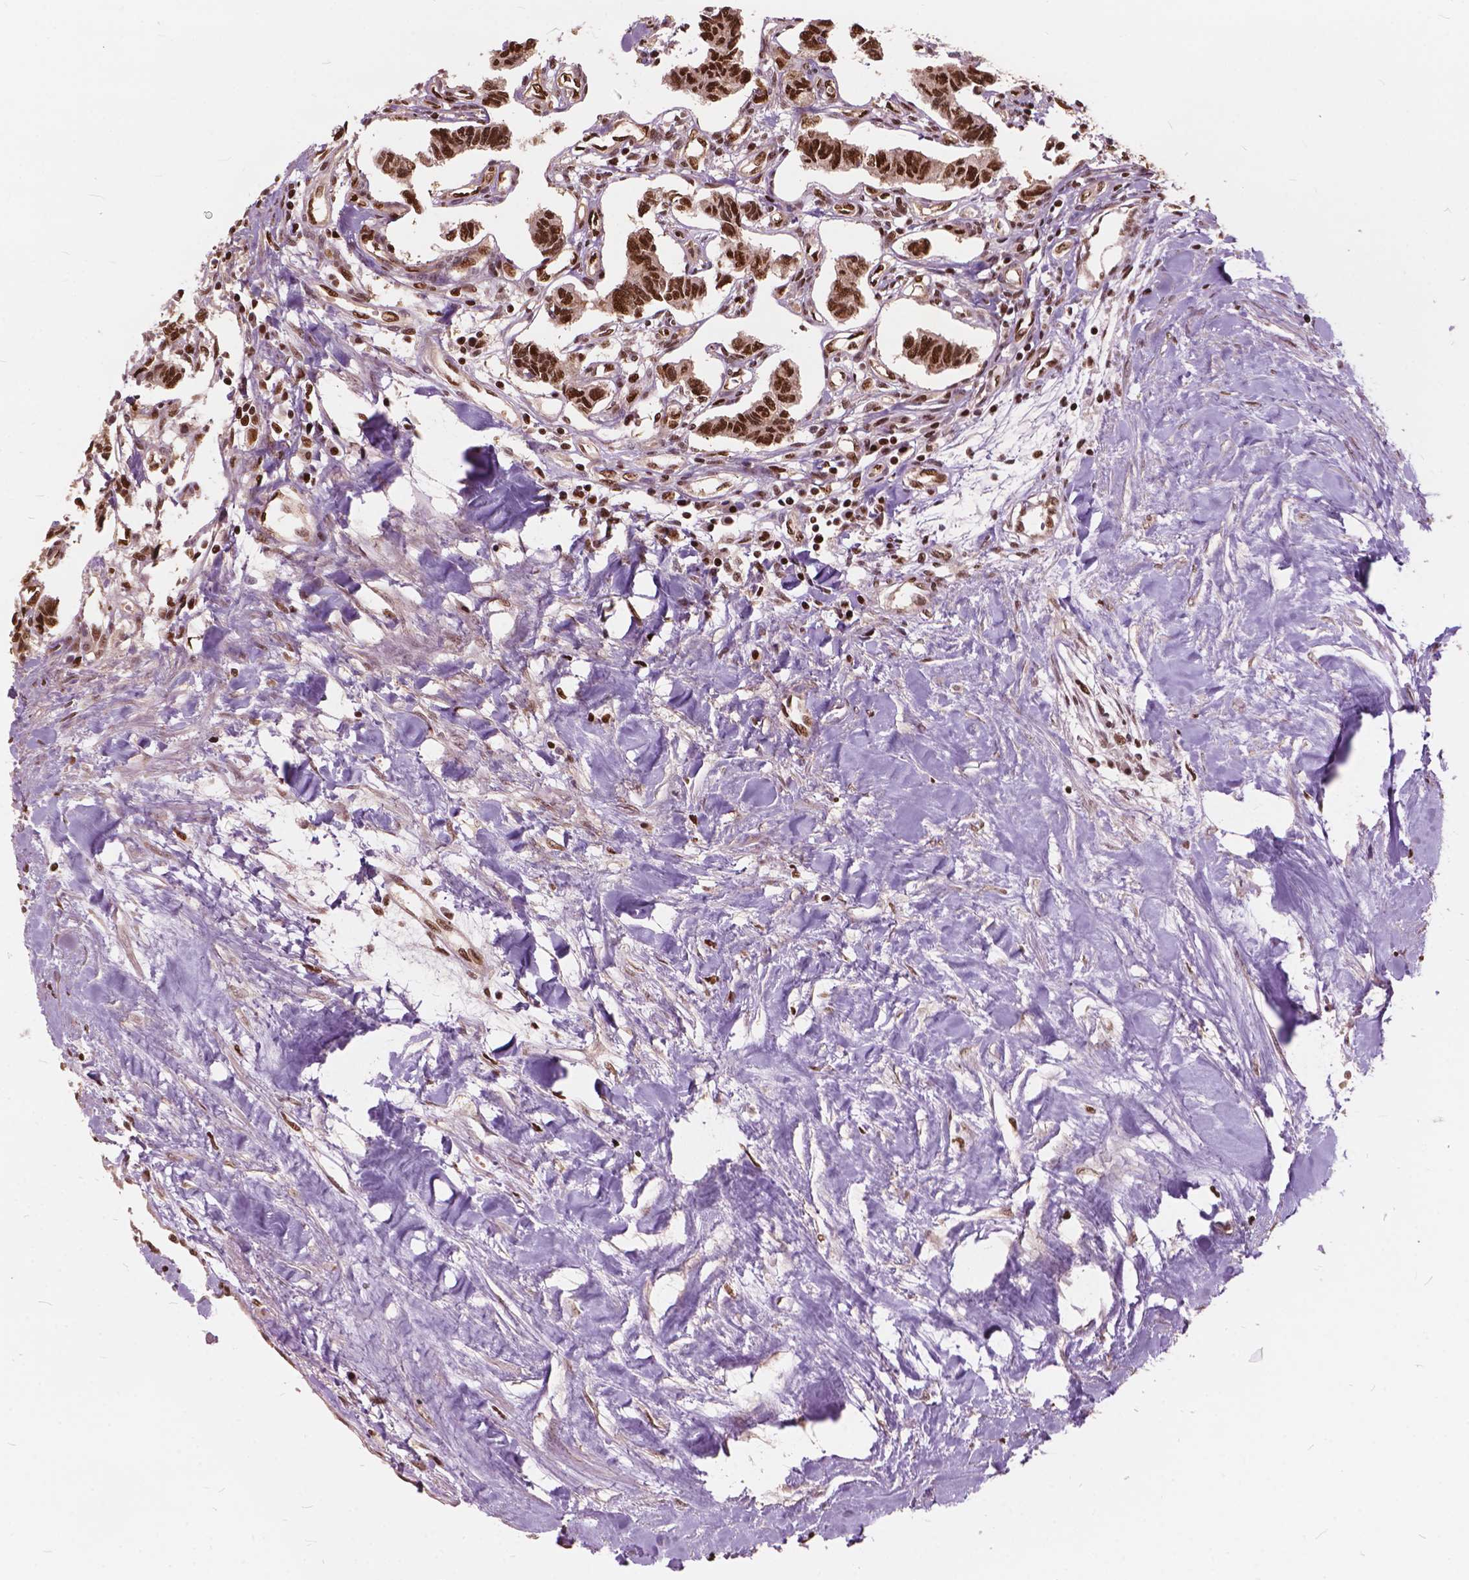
{"staining": {"intensity": "strong", "quantity": ">75%", "location": "nuclear"}, "tissue": "carcinoid", "cell_type": "Tumor cells", "image_type": "cancer", "snomed": [{"axis": "morphology", "description": "Carcinoid, malignant, NOS"}, {"axis": "topography", "description": "Kidney"}], "caption": "Immunohistochemical staining of human carcinoid (malignant) reveals high levels of strong nuclear positivity in about >75% of tumor cells.", "gene": "ANP32B", "patient": {"sex": "female", "age": 41}}